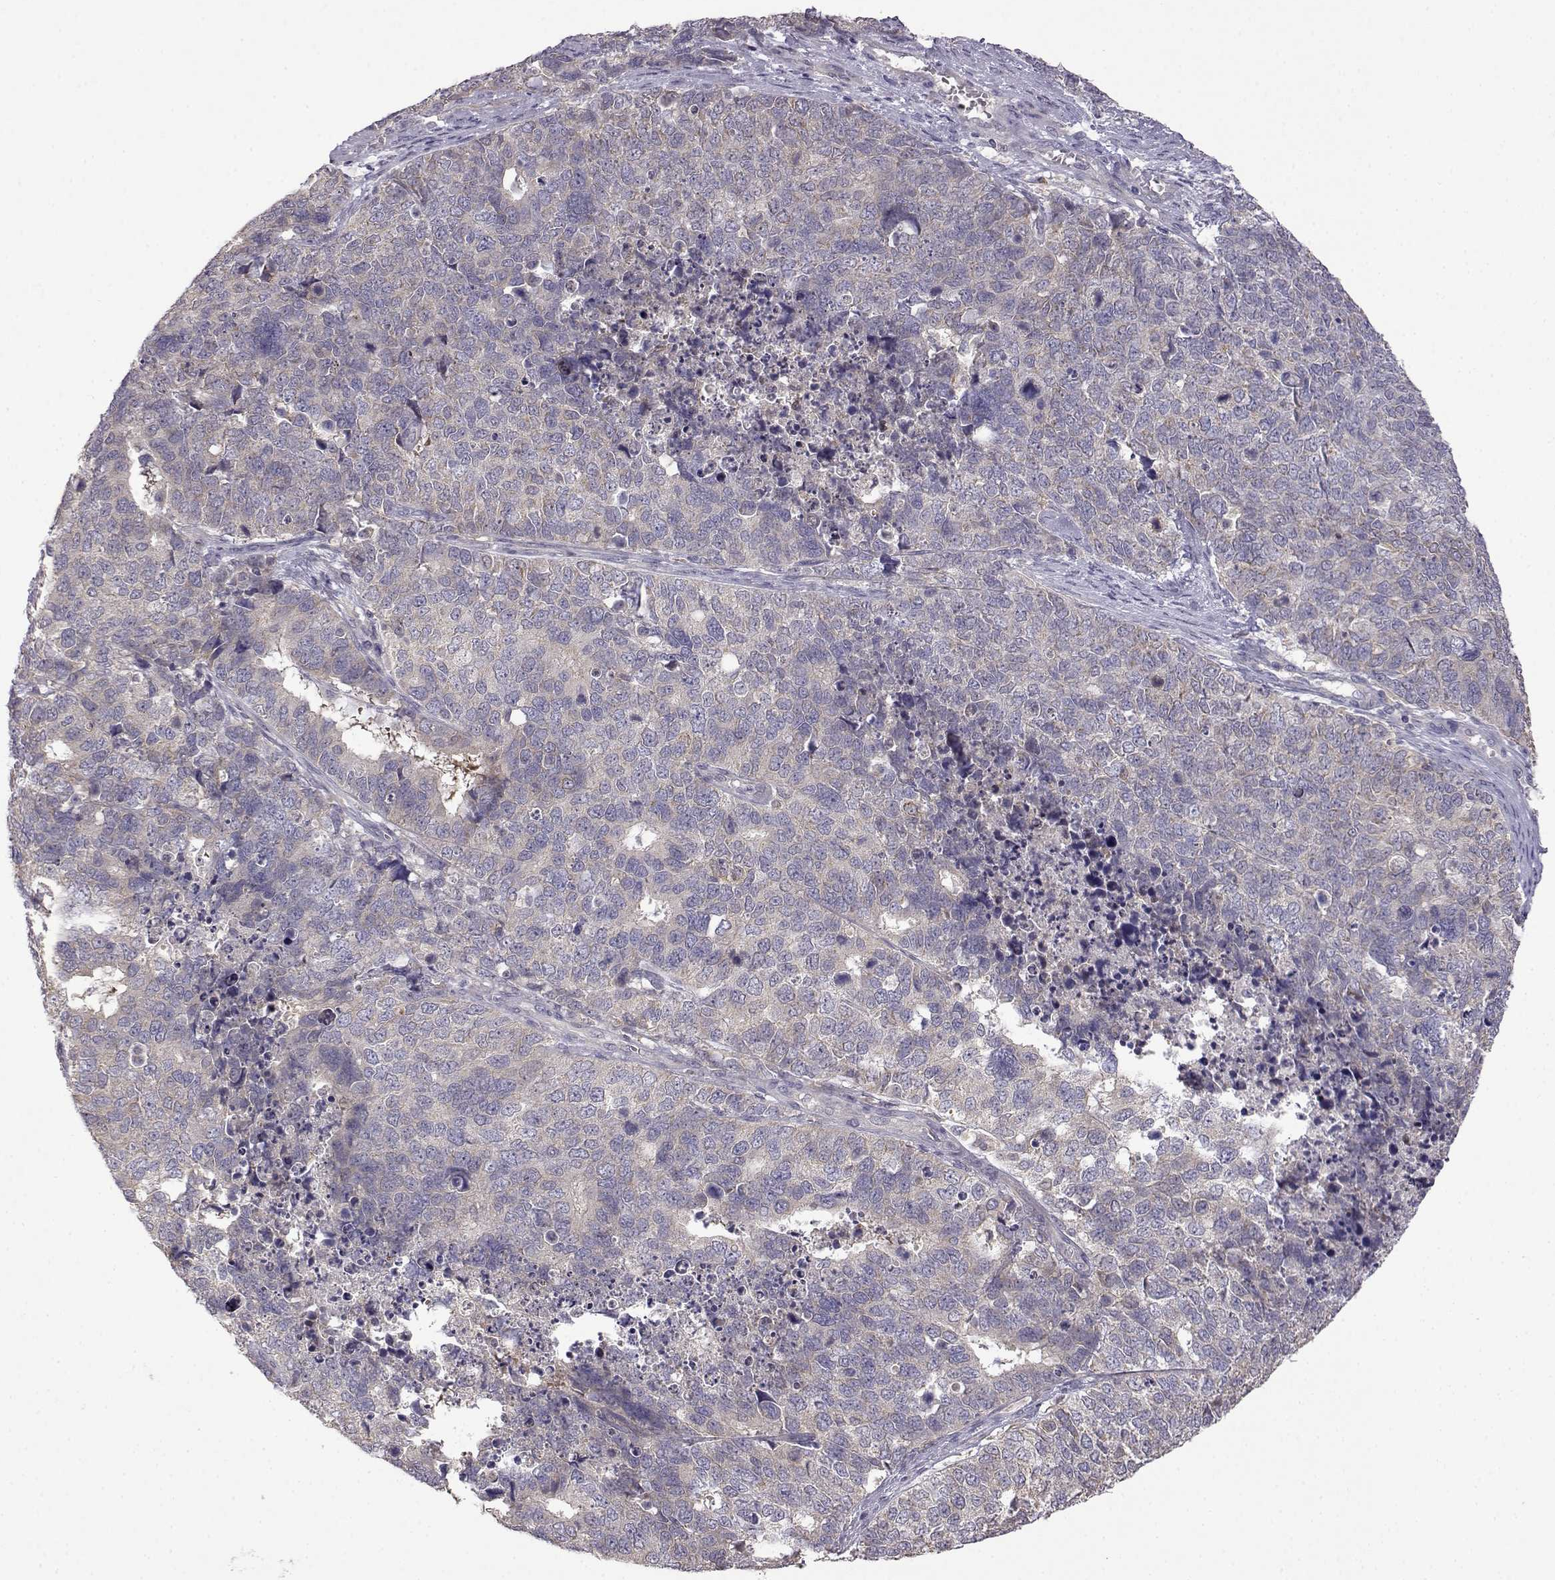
{"staining": {"intensity": "negative", "quantity": "none", "location": "none"}, "tissue": "cervical cancer", "cell_type": "Tumor cells", "image_type": "cancer", "snomed": [{"axis": "morphology", "description": "Squamous cell carcinoma, NOS"}, {"axis": "topography", "description": "Cervix"}], "caption": "IHC of squamous cell carcinoma (cervical) reveals no staining in tumor cells.", "gene": "VGF", "patient": {"sex": "female", "age": 63}}